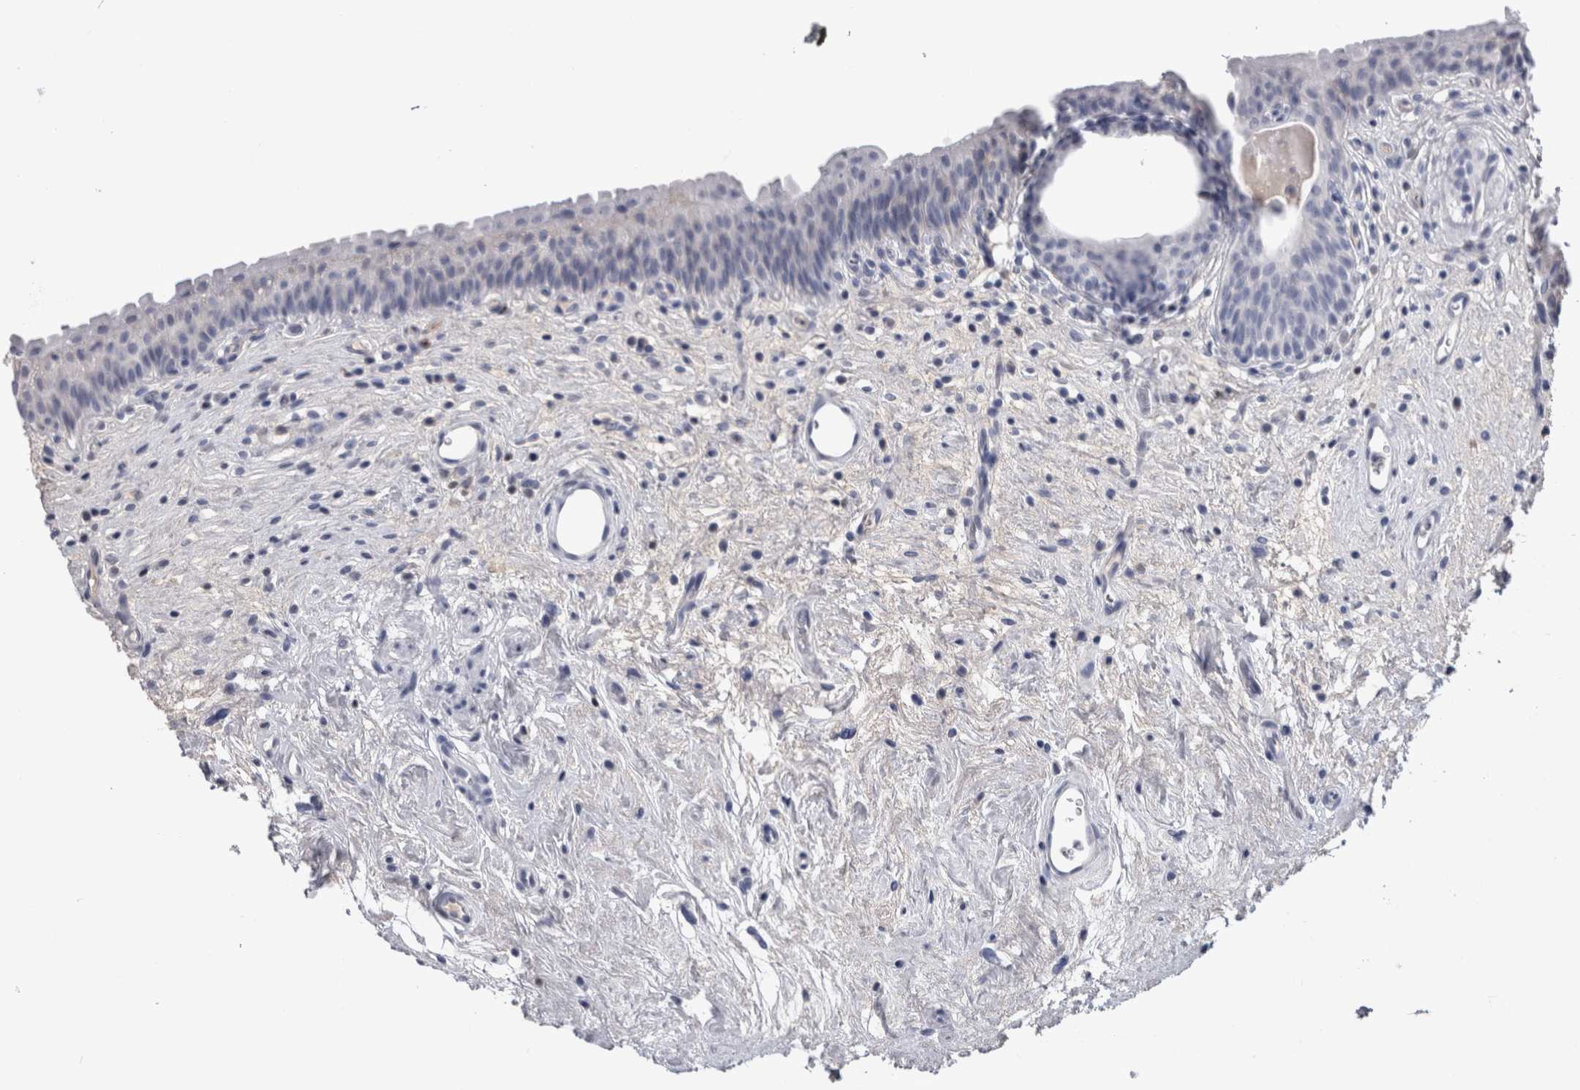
{"staining": {"intensity": "negative", "quantity": "none", "location": "none"}, "tissue": "urinary bladder", "cell_type": "Urothelial cells", "image_type": "normal", "snomed": [{"axis": "morphology", "description": "Normal tissue, NOS"}, {"axis": "topography", "description": "Urinary bladder"}], "caption": "High power microscopy micrograph of an IHC micrograph of normal urinary bladder, revealing no significant expression in urothelial cells. (Stains: DAB (3,3'-diaminobenzidine) IHC with hematoxylin counter stain, Microscopy: brightfield microscopy at high magnification).", "gene": "PAX5", "patient": {"sex": "male", "age": 83}}